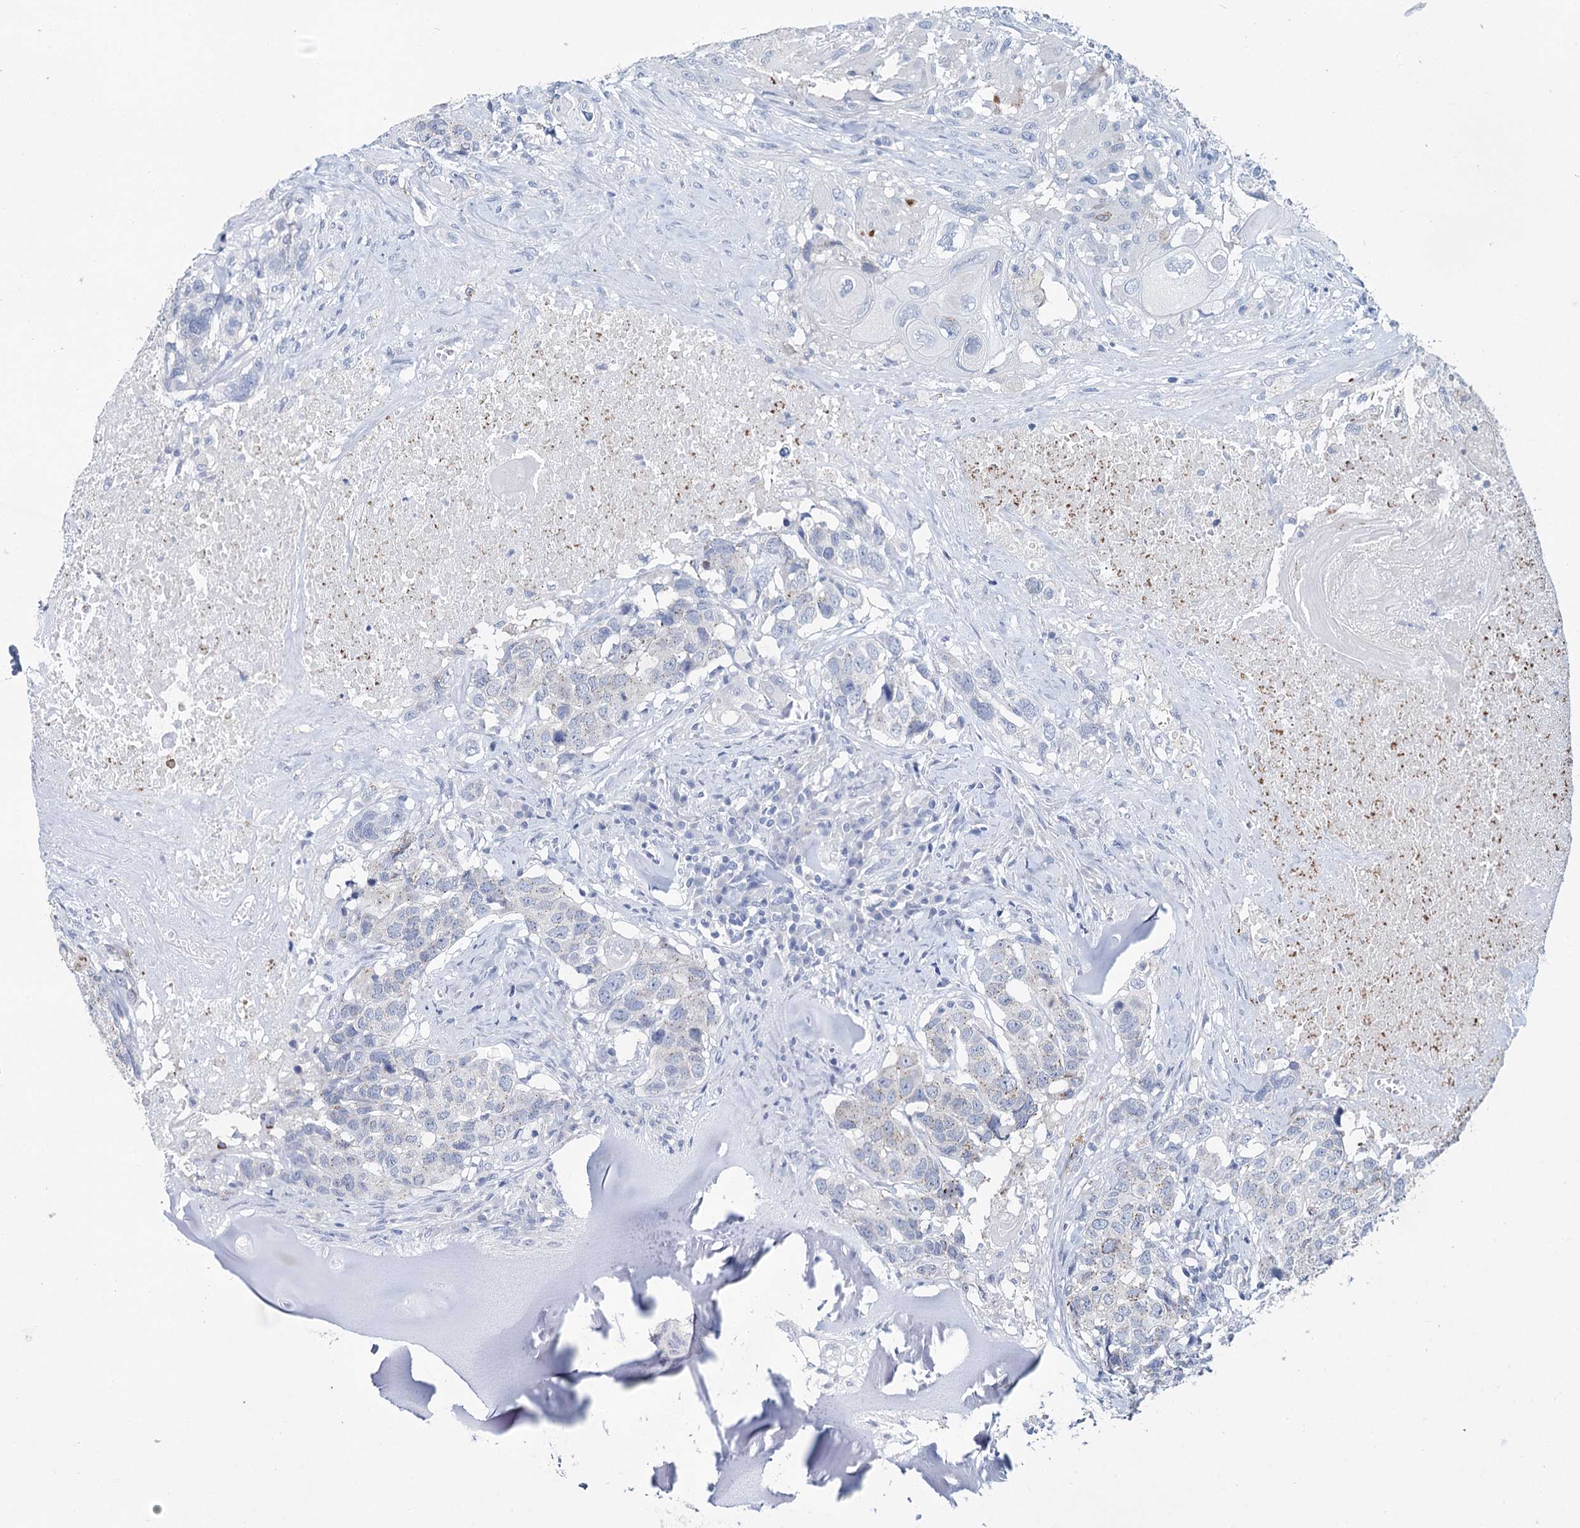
{"staining": {"intensity": "weak", "quantity": "<25%", "location": "cytoplasmic/membranous"}, "tissue": "head and neck cancer", "cell_type": "Tumor cells", "image_type": "cancer", "snomed": [{"axis": "morphology", "description": "Squamous cell carcinoma, NOS"}, {"axis": "topography", "description": "Head-Neck"}], "caption": "The micrograph exhibits no staining of tumor cells in head and neck cancer. (Stains: DAB (3,3'-diaminobenzidine) immunohistochemistry (IHC) with hematoxylin counter stain, Microscopy: brightfield microscopy at high magnification).", "gene": "METTL7B", "patient": {"sex": "male", "age": 66}}